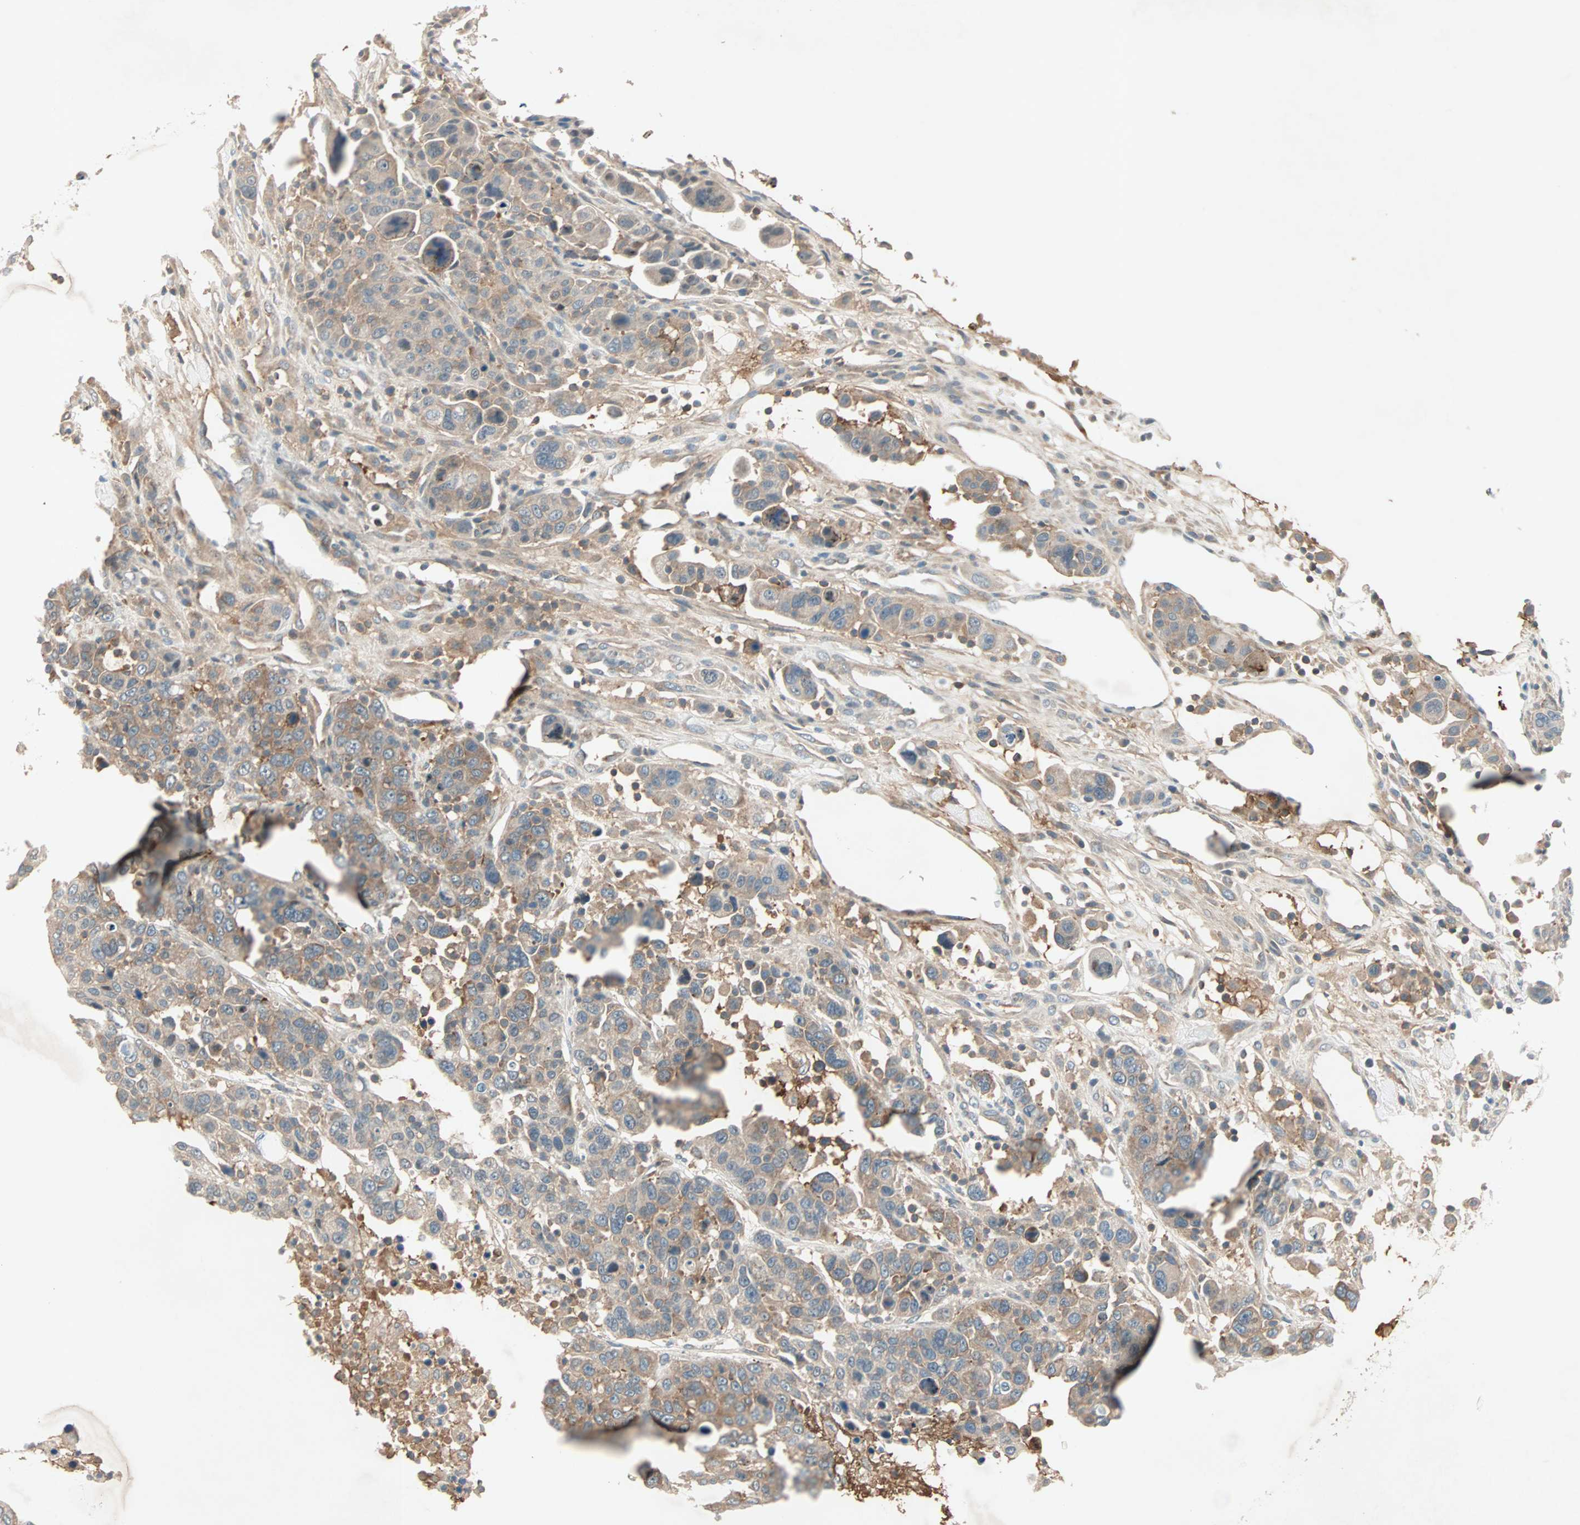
{"staining": {"intensity": "moderate", "quantity": ">75%", "location": "cytoplasmic/membranous"}, "tissue": "breast cancer", "cell_type": "Tumor cells", "image_type": "cancer", "snomed": [{"axis": "morphology", "description": "Duct carcinoma"}, {"axis": "topography", "description": "Breast"}], "caption": "Moderate cytoplasmic/membranous expression for a protein is identified in about >75% of tumor cells of breast invasive ductal carcinoma using immunohistochemistry (IHC).", "gene": "TEC", "patient": {"sex": "female", "age": 37}}